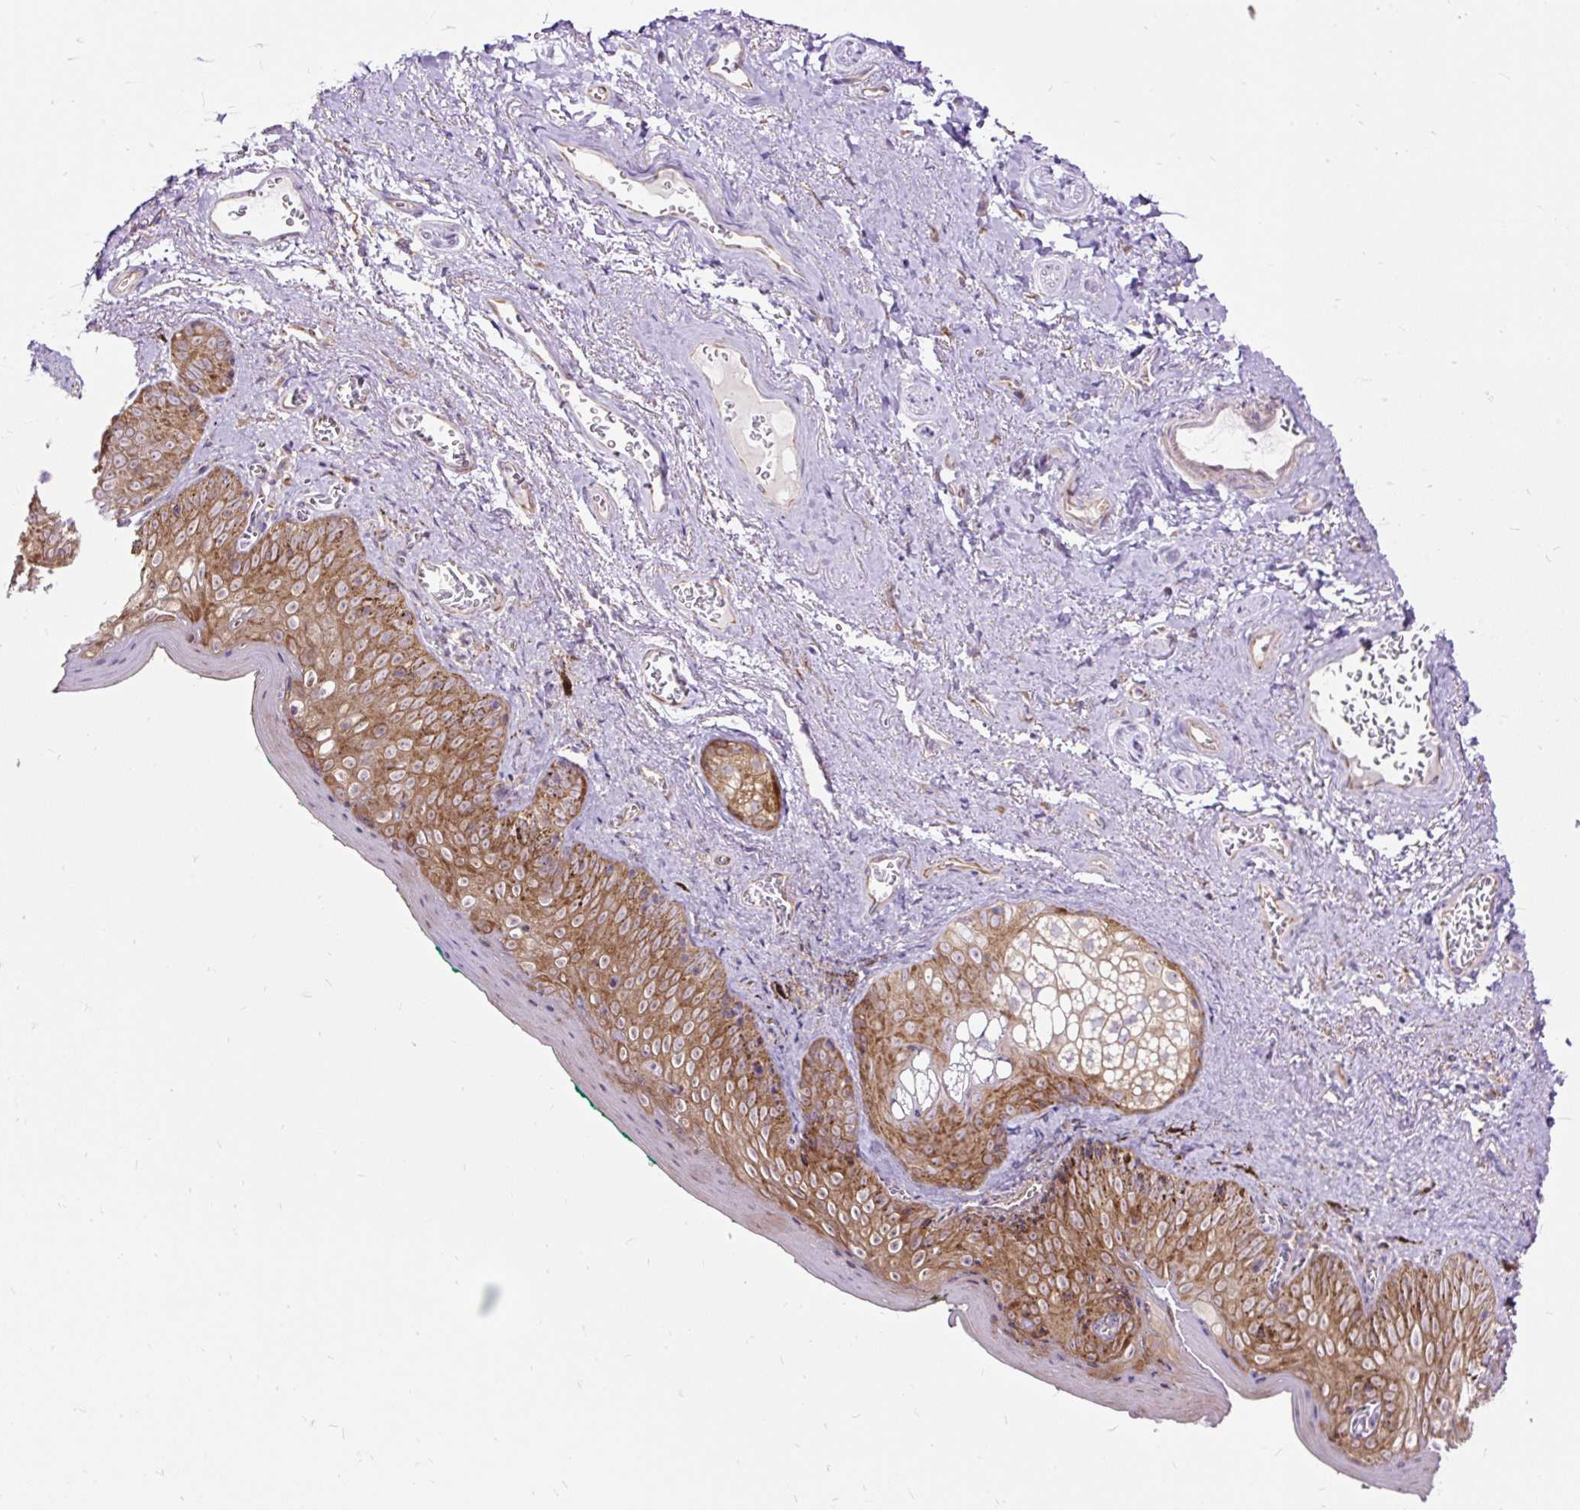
{"staining": {"intensity": "strong", "quantity": "25%-75%", "location": "cytoplasmic/membranous"}, "tissue": "vagina", "cell_type": "Squamous epithelial cells", "image_type": "normal", "snomed": [{"axis": "morphology", "description": "Normal tissue, NOS"}, {"axis": "topography", "description": "Vulva"}, {"axis": "topography", "description": "Vagina"}, {"axis": "topography", "description": "Peripheral nerve tissue"}], "caption": "Immunohistochemical staining of benign vagina displays 25%-75% levels of strong cytoplasmic/membranous protein staining in approximately 25%-75% of squamous epithelial cells. Using DAB (brown) and hematoxylin (blue) stains, captured at high magnification using brightfield microscopy.", "gene": "RPS5", "patient": {"sex": "female", "age": 66}}